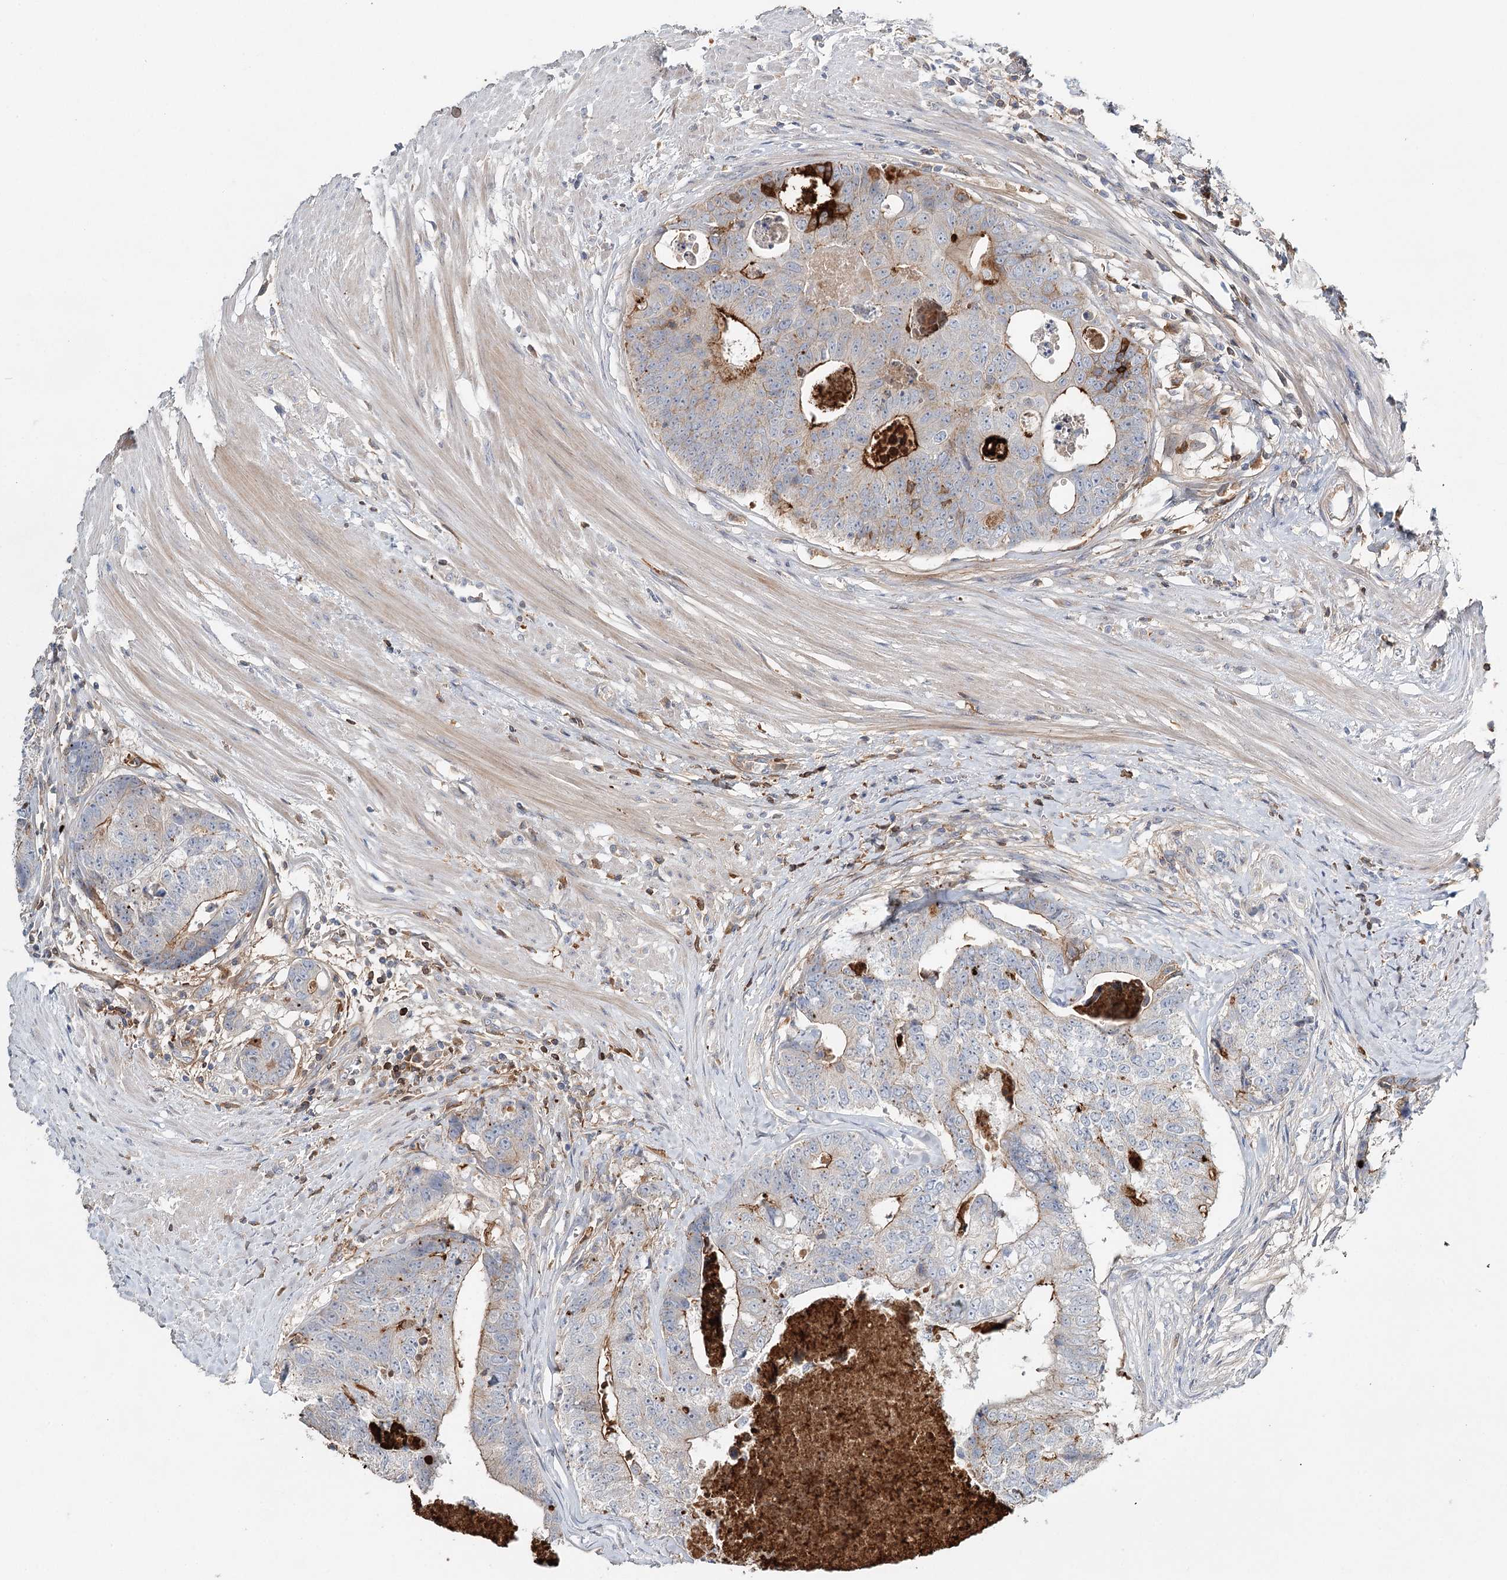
{"staining": {"intensity": "moderate", "quantity": "<25%", "location": "cytoplasmic/membranous"}, "tissue": "colorectal cancer", "cell_type": "Tumor cells", "image_type": "cancer", "snomed": [{"axis": "morphology", "description": "Adenocarcinoma, NOS"}, {"axis": "topography", "description": "Colon"}], "caption": "This image displays immunohistochemistry staining of colorectal cancer (adenocarcinoma), with low moderate cytoplasmic/membranous expression in about <25% of tumor cells.", "gene": "ALKBH8", "patient": {"sex": "female", "age": 67}}